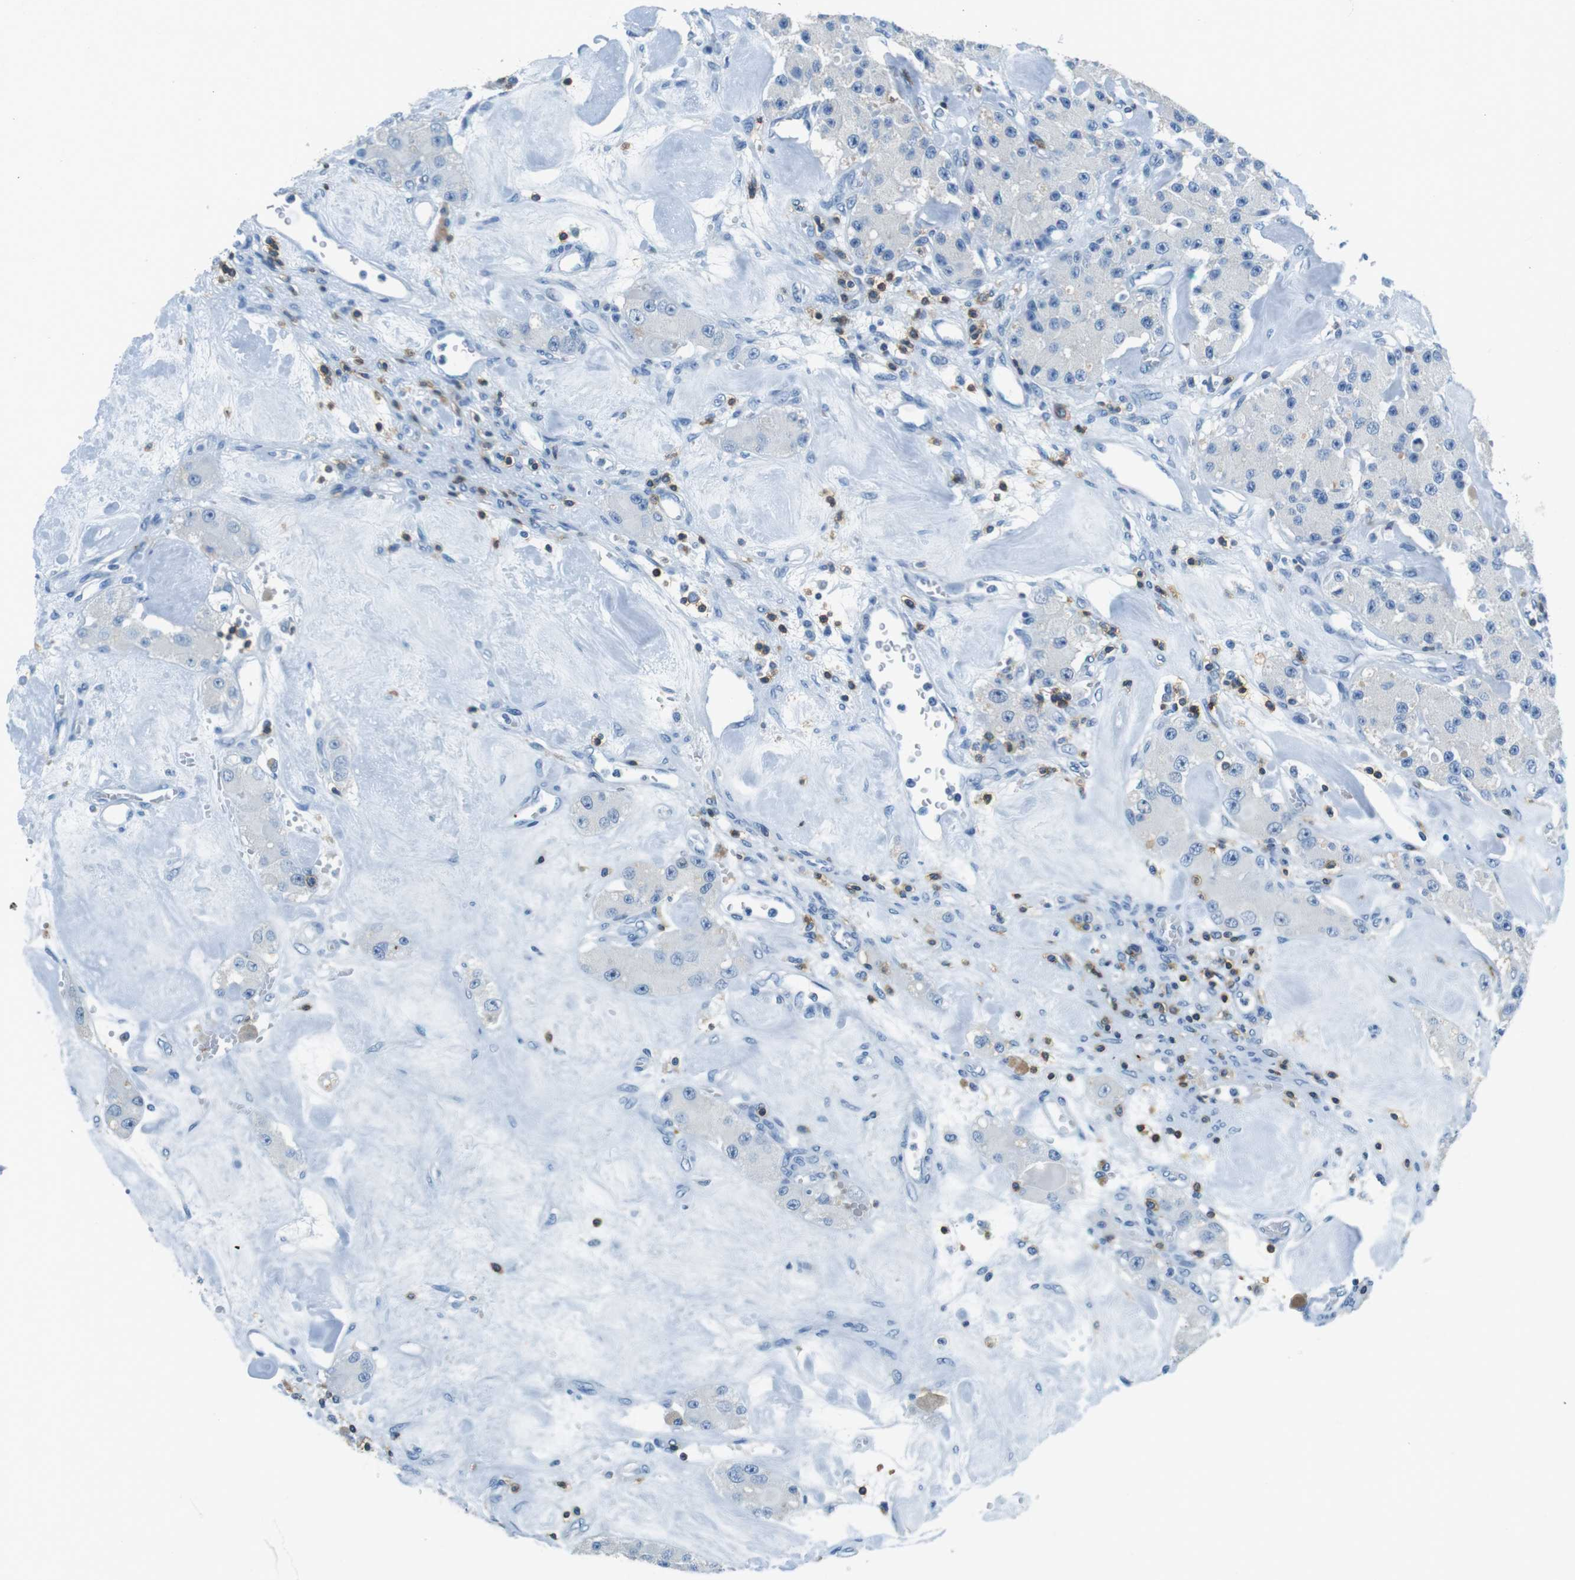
{"staining": {"intensity": "negative", "quantity": "none", "location": "none"}, "tissue": "carcinoid", "cell_type": "Tumor cells", "image_type": "cancer", "snomed": [{"axis": "morphology", "description": "Carcinoid, malignant, NOS"}, {"axis": "topography", "description": "Pancreas"}], "caption": "A photomicrograph of carcinoid (malignant) stained for a protein exhibits no brown staining in tumor cells.", "gene": "LAT", "patient": {"sex": "male", "age": 41}}